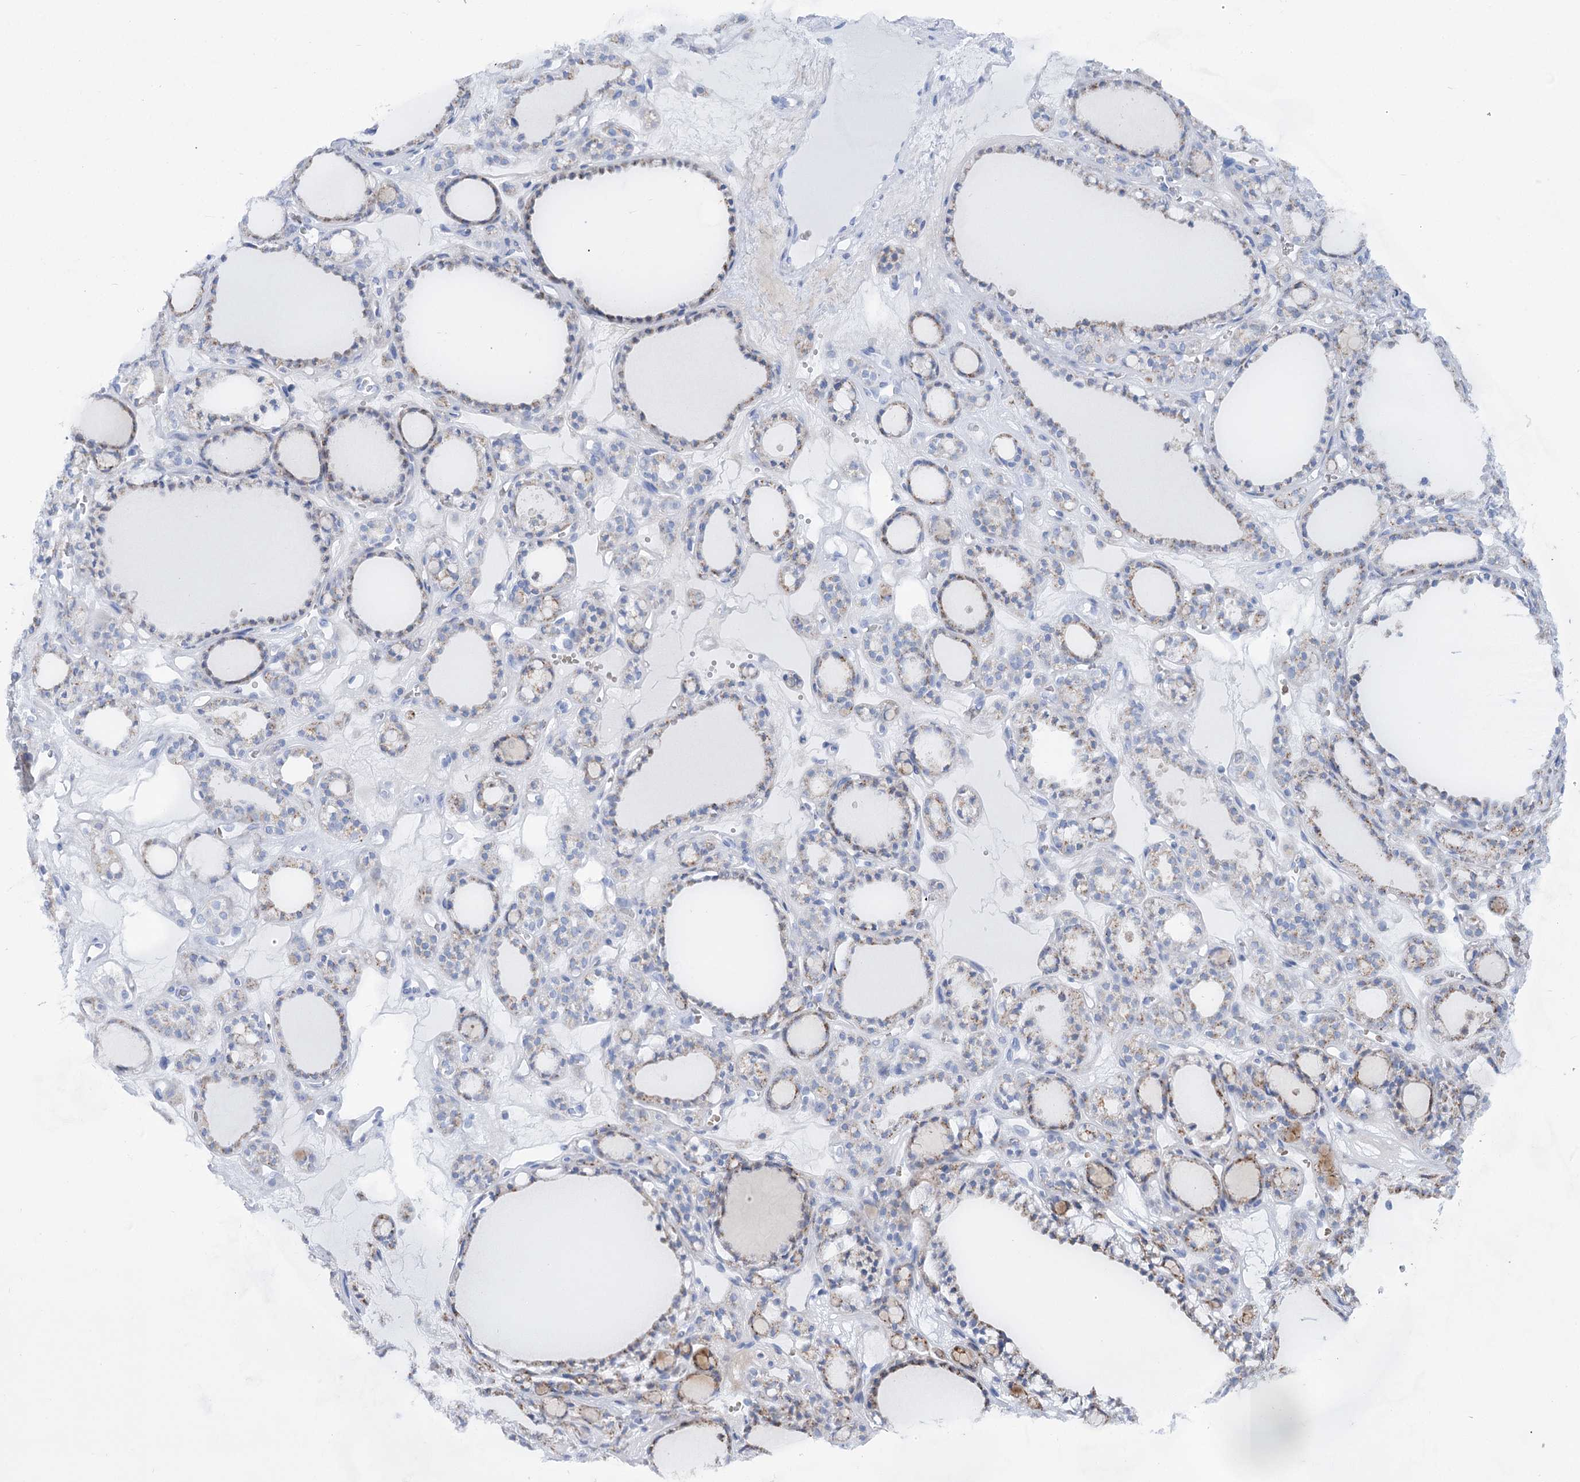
{"staining": {"intensity": "strong", "quantity": "25%-75%", "location": "cytoplasmic/membranous"}, "tissue": "thyroid gland", "cell_type": "Glandular cells", "image_type": "normal", "snomed": [{"axis": "morphology", "description": "Normal tissue, NOS"}, {"axis": "topography", "description": "Thyroid gland"}], "caption": "A high-resolution histopathology image shows IHC staining of benign thyroid gland, which displays strong cytoplasmic/membranous positivity in about 25%-75% of glandular cells.", "gene": "SIAE", "patient": {"sex": "female", "age": 28}}